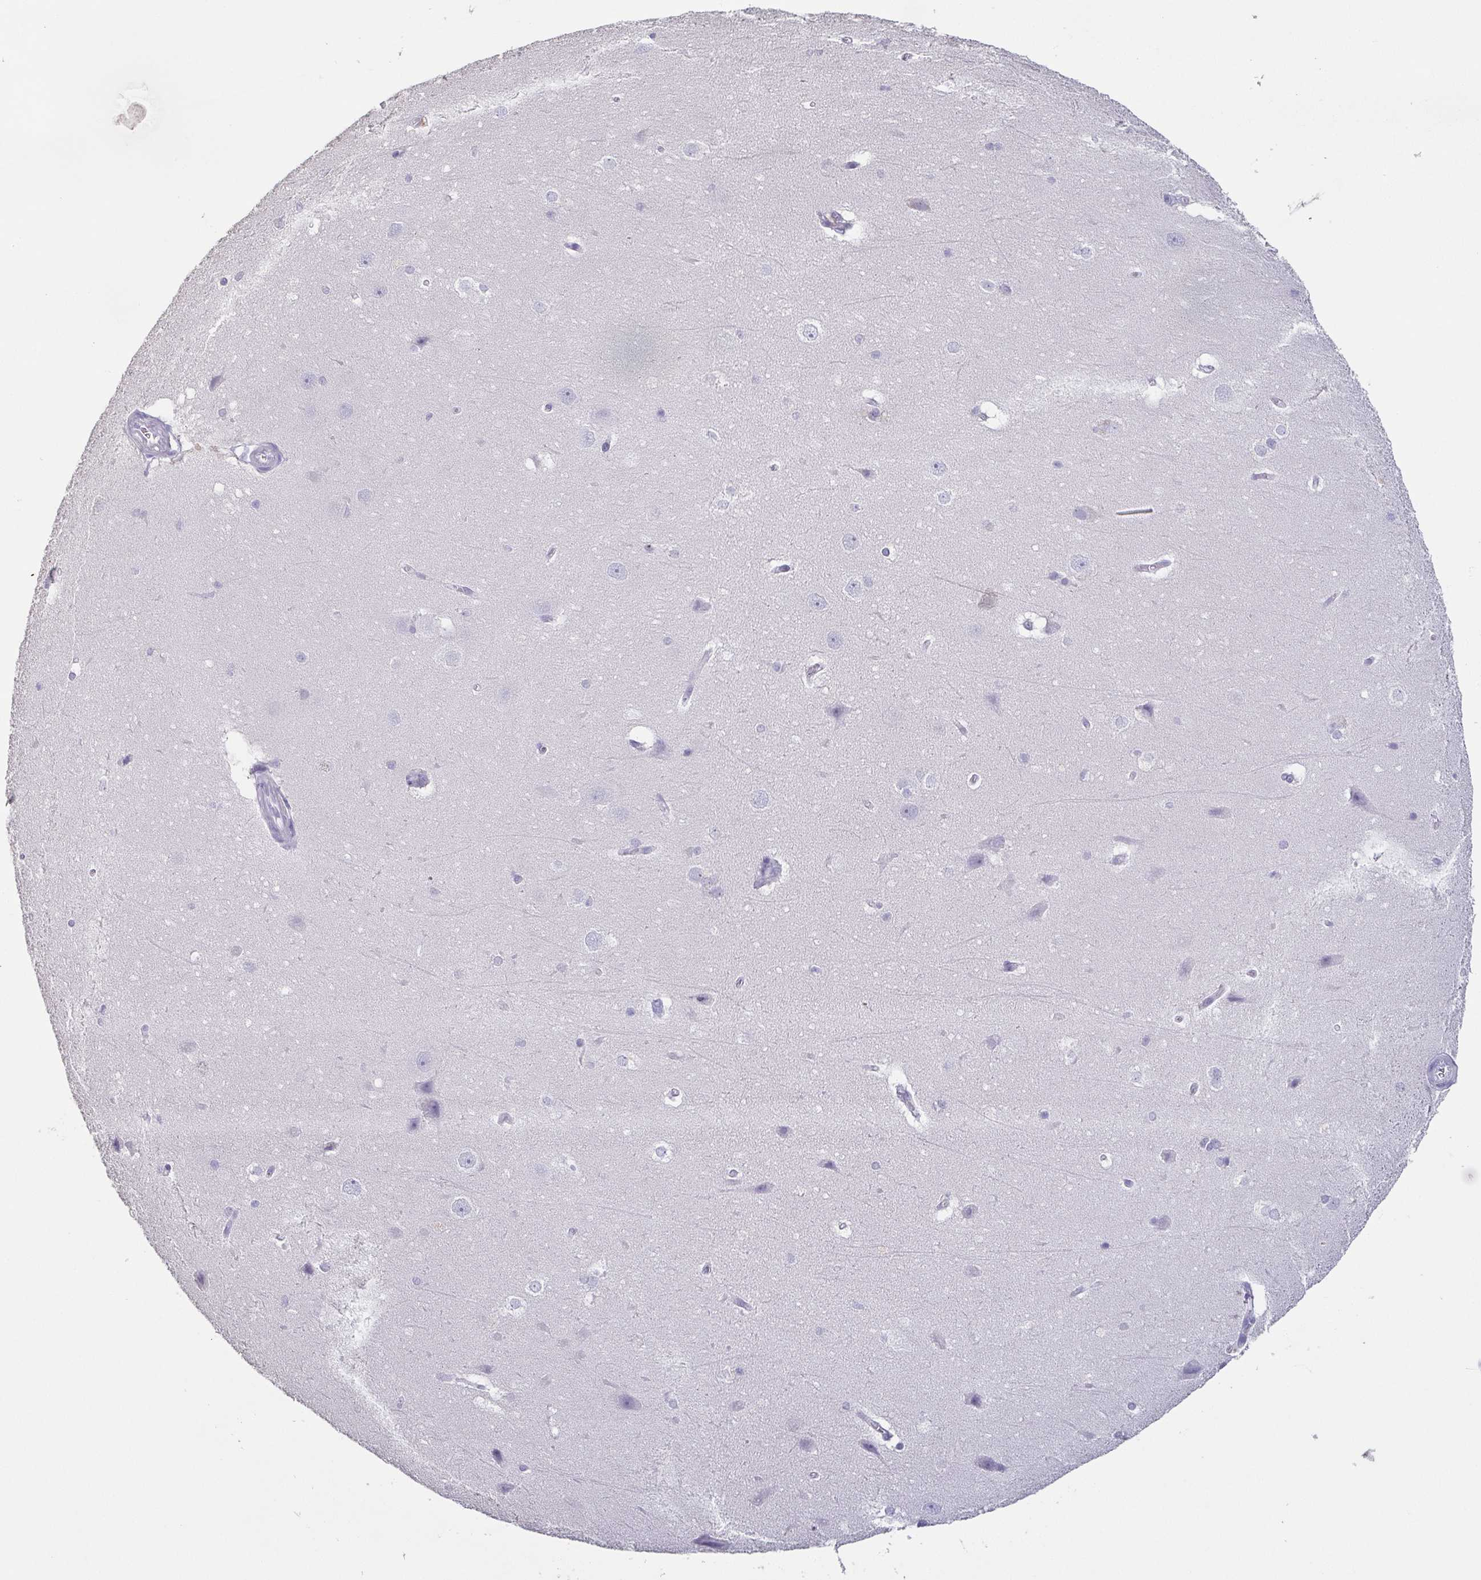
{"staining": {"intensity": "negative", "quantity": "none", "location": "none"}, "tissue": "hippocampus", "cell_type": "Glial cells", "image_type": "normal", "snomed": [{"axis": "morphology", "description": "Normal tissue, NOS"}, {"axis": "topography", "description": "Cerebral cortex"}, {"axis": "topography", "description": "Hippocampus"}], "caption": "High magnification brightfield microscopy of normal hippocampus stained with DAB (brown) and counterstained with hematoxylin (blue): glial cells show no significant positivity.", "gene": "BPIFA2", "patient": {"sex": "female", "age": 19}}